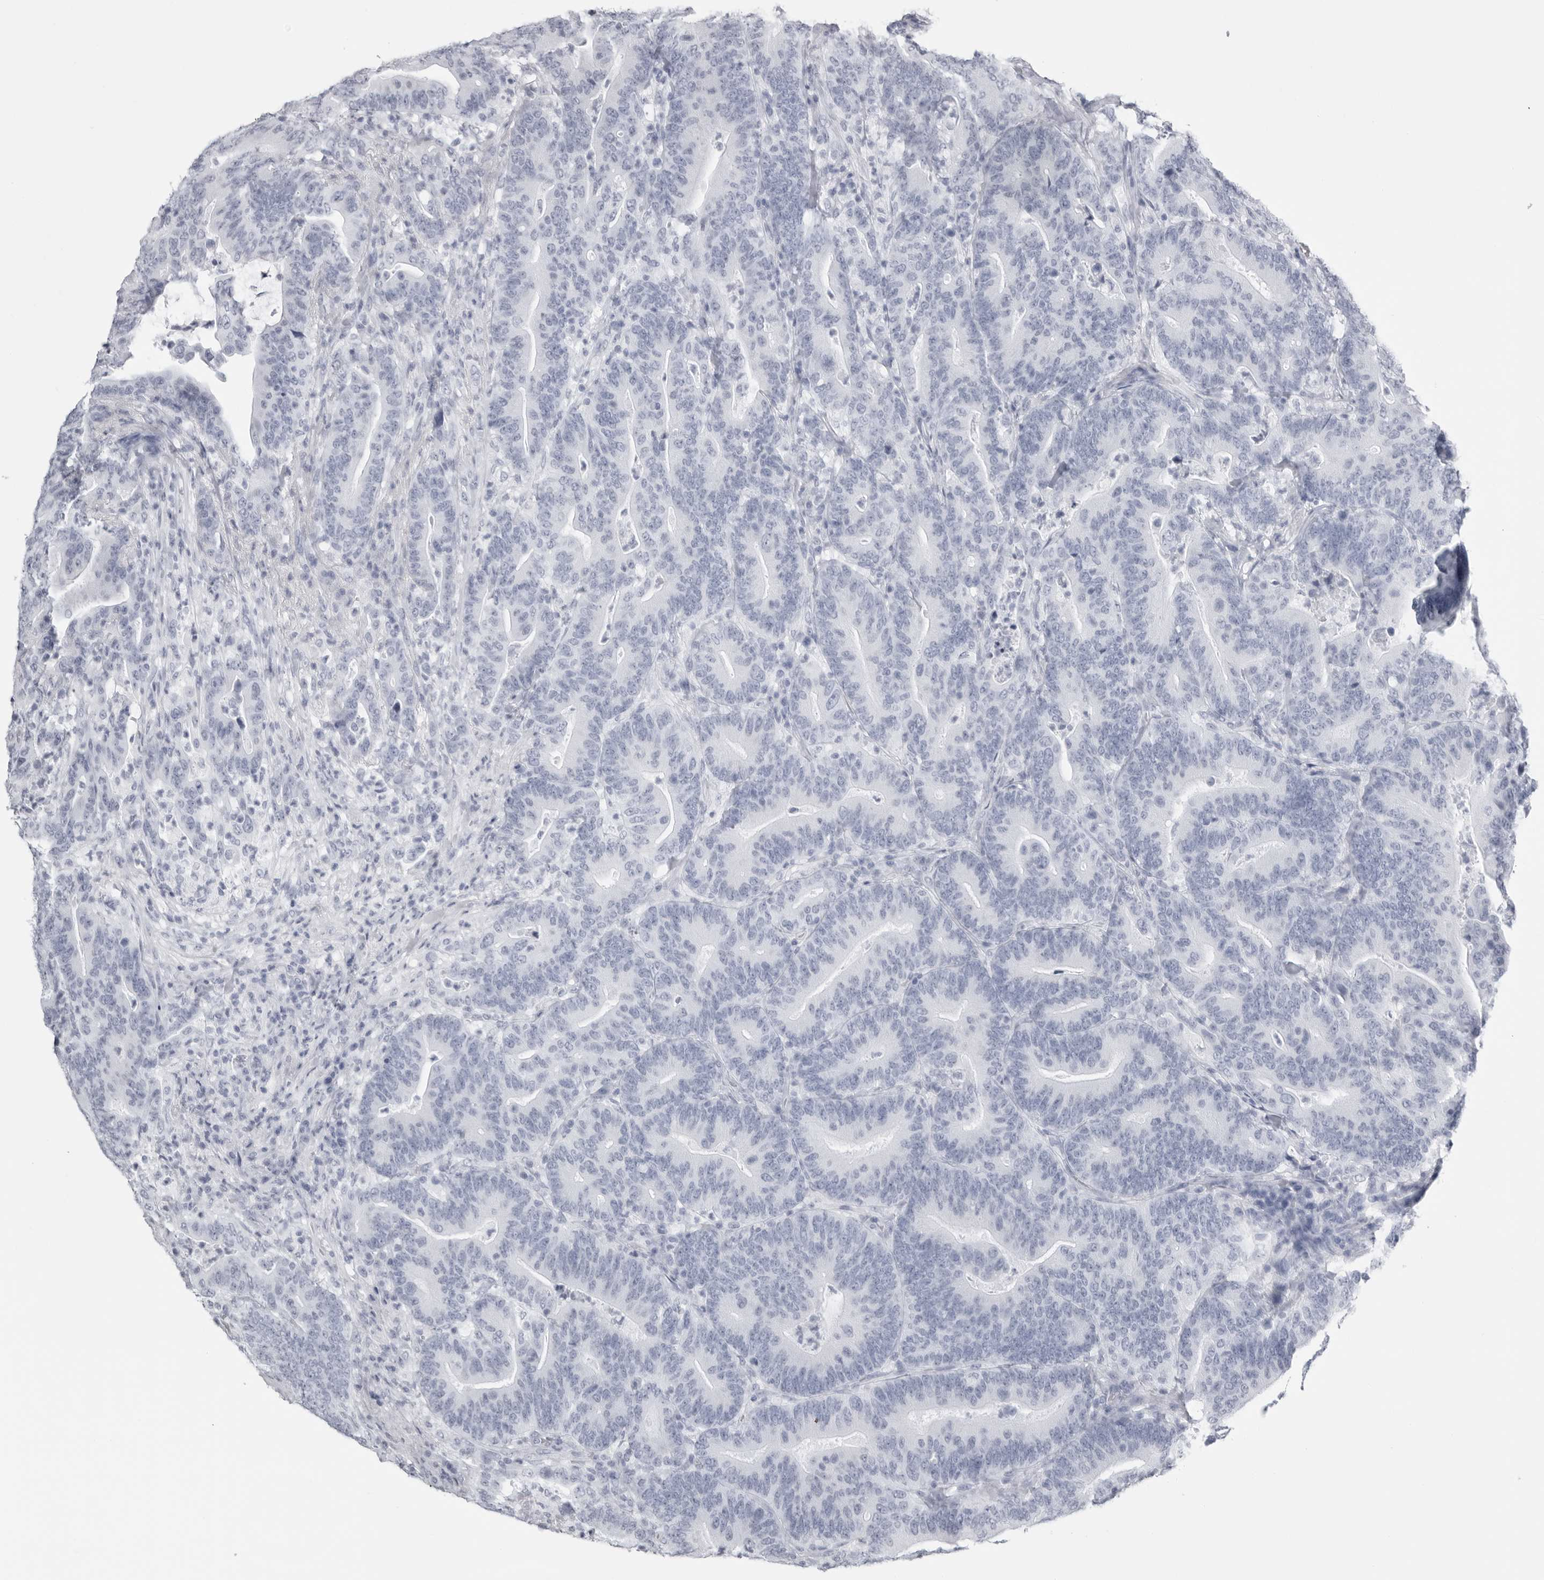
{"staining": {"intensity": "negative", "quantity": "none", "location": "none"}, "tissue": "colorectal cancer", "cell_type": "Tumor cells", "image_type": "cancer", "snomed": [{"axis": "morphology", "description": "Adenocarcinoma, NOS"}, {"axis": "topography", "description": "Colon"}], "caption": "Tumor cells show no significant staining in colorectal cancer (adenocarcinoma).", "gene": "KLK9", "patient": {"sex": "female", "age": 66}}